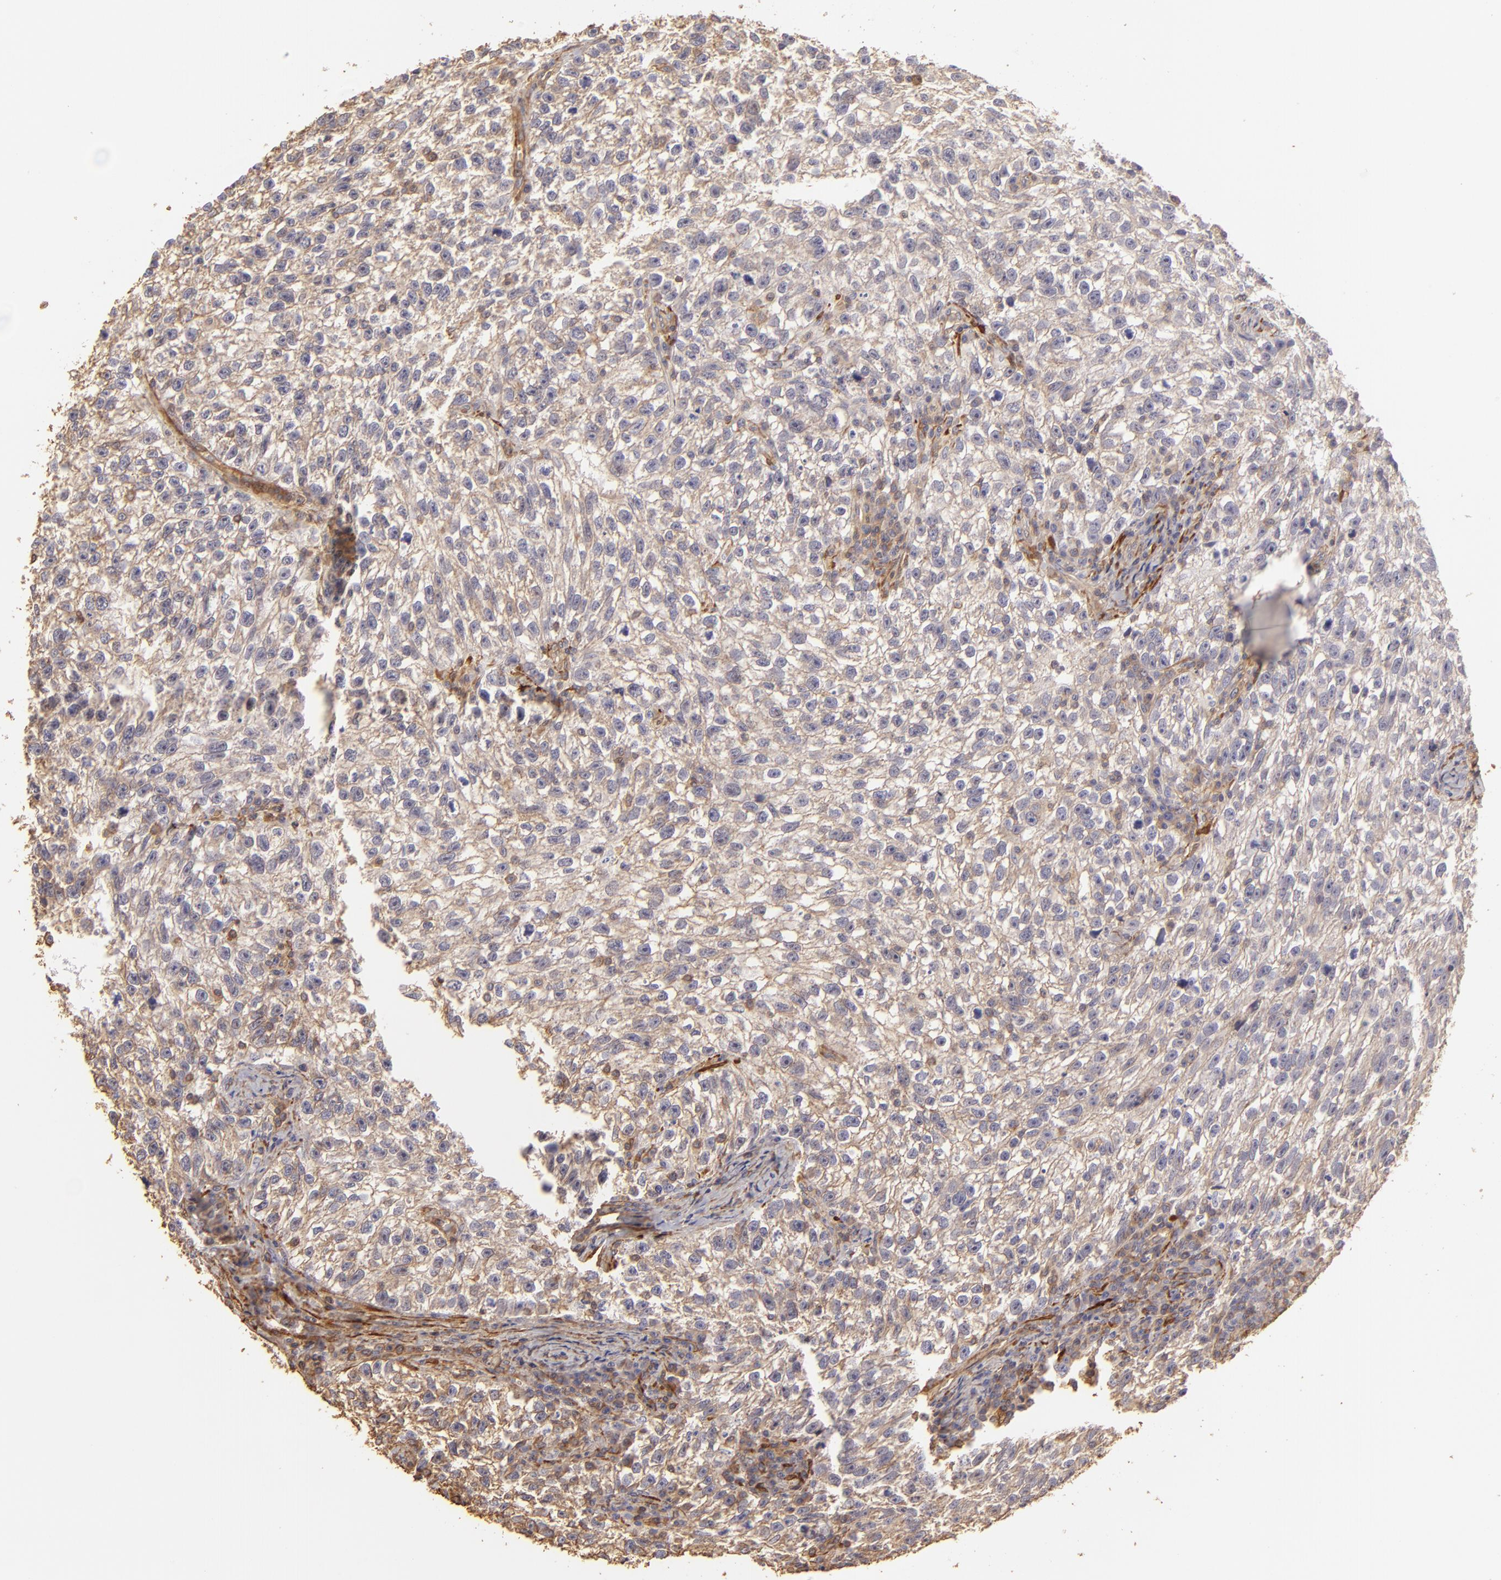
{"staining": {"intensity": "negative", "quantity": "none", "location": "none"}, "tissue": "testis cancer", "cell_type": "Tumor cells", "image_type": "cancer", "snomed": [{"axis": "morphology", "description": "Seminoma, NOS"}, {"axis": "topography", "description": "Testis"}], "caption": "Testis cancer (seminoma) was stained to show a protein in brown. There is no significant staining in tumor cells. Brightfield microscopy of immunohistochemistry stained with DAB (3,3'-diaminobenzidine) (brown) and hematoxylin (blue), captured at high magnification.", "gene": "HSPB6", "patient": {"sex": "male", "age": 38}}